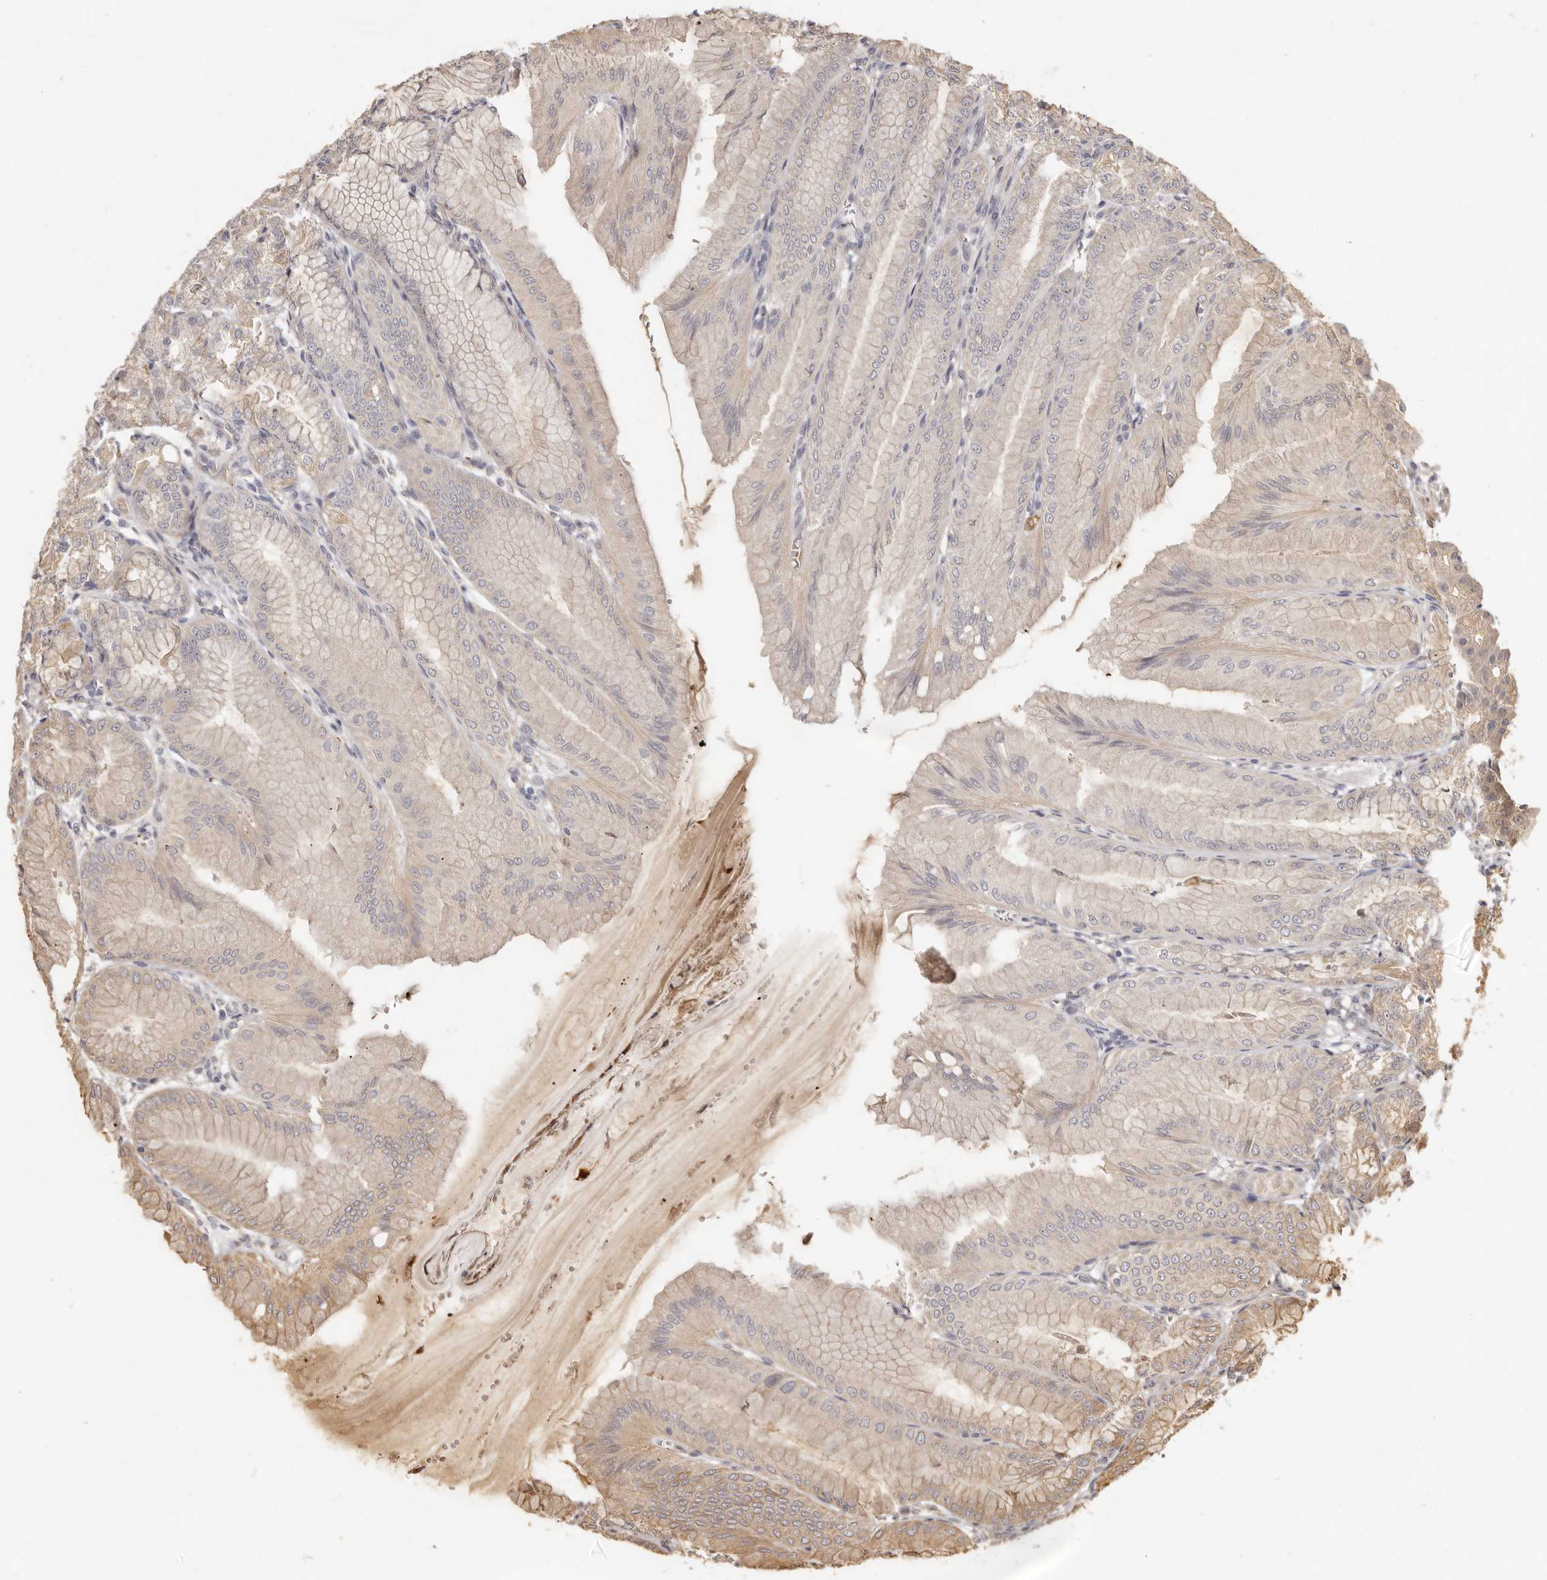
{"staining": {"intensity": "moderate", "quantity": "25%-75%", "location": "cytoplasmic/membranous"}, "tissue": "stomach", "cell_type": "Glandular cells", "image_type": "normal", "snomed": [{"axis": "morphology", "description": "Normal tissue, NOS"}, {"axis": "topography", "description": "Stomach, lower"}], "caption": "The image exhibits a brown stain indicating the presence of a protein in the cytoplasmic/membranous of glandular cells in stomach. Using DAB (3,3'-diaminobenzidine) (brown) and hematoxylin (blue) stains, captured at high magnification using brightfield microscopy.", "gene": "SEMA3A", "patient": {"sex": "male", "age": 71}}